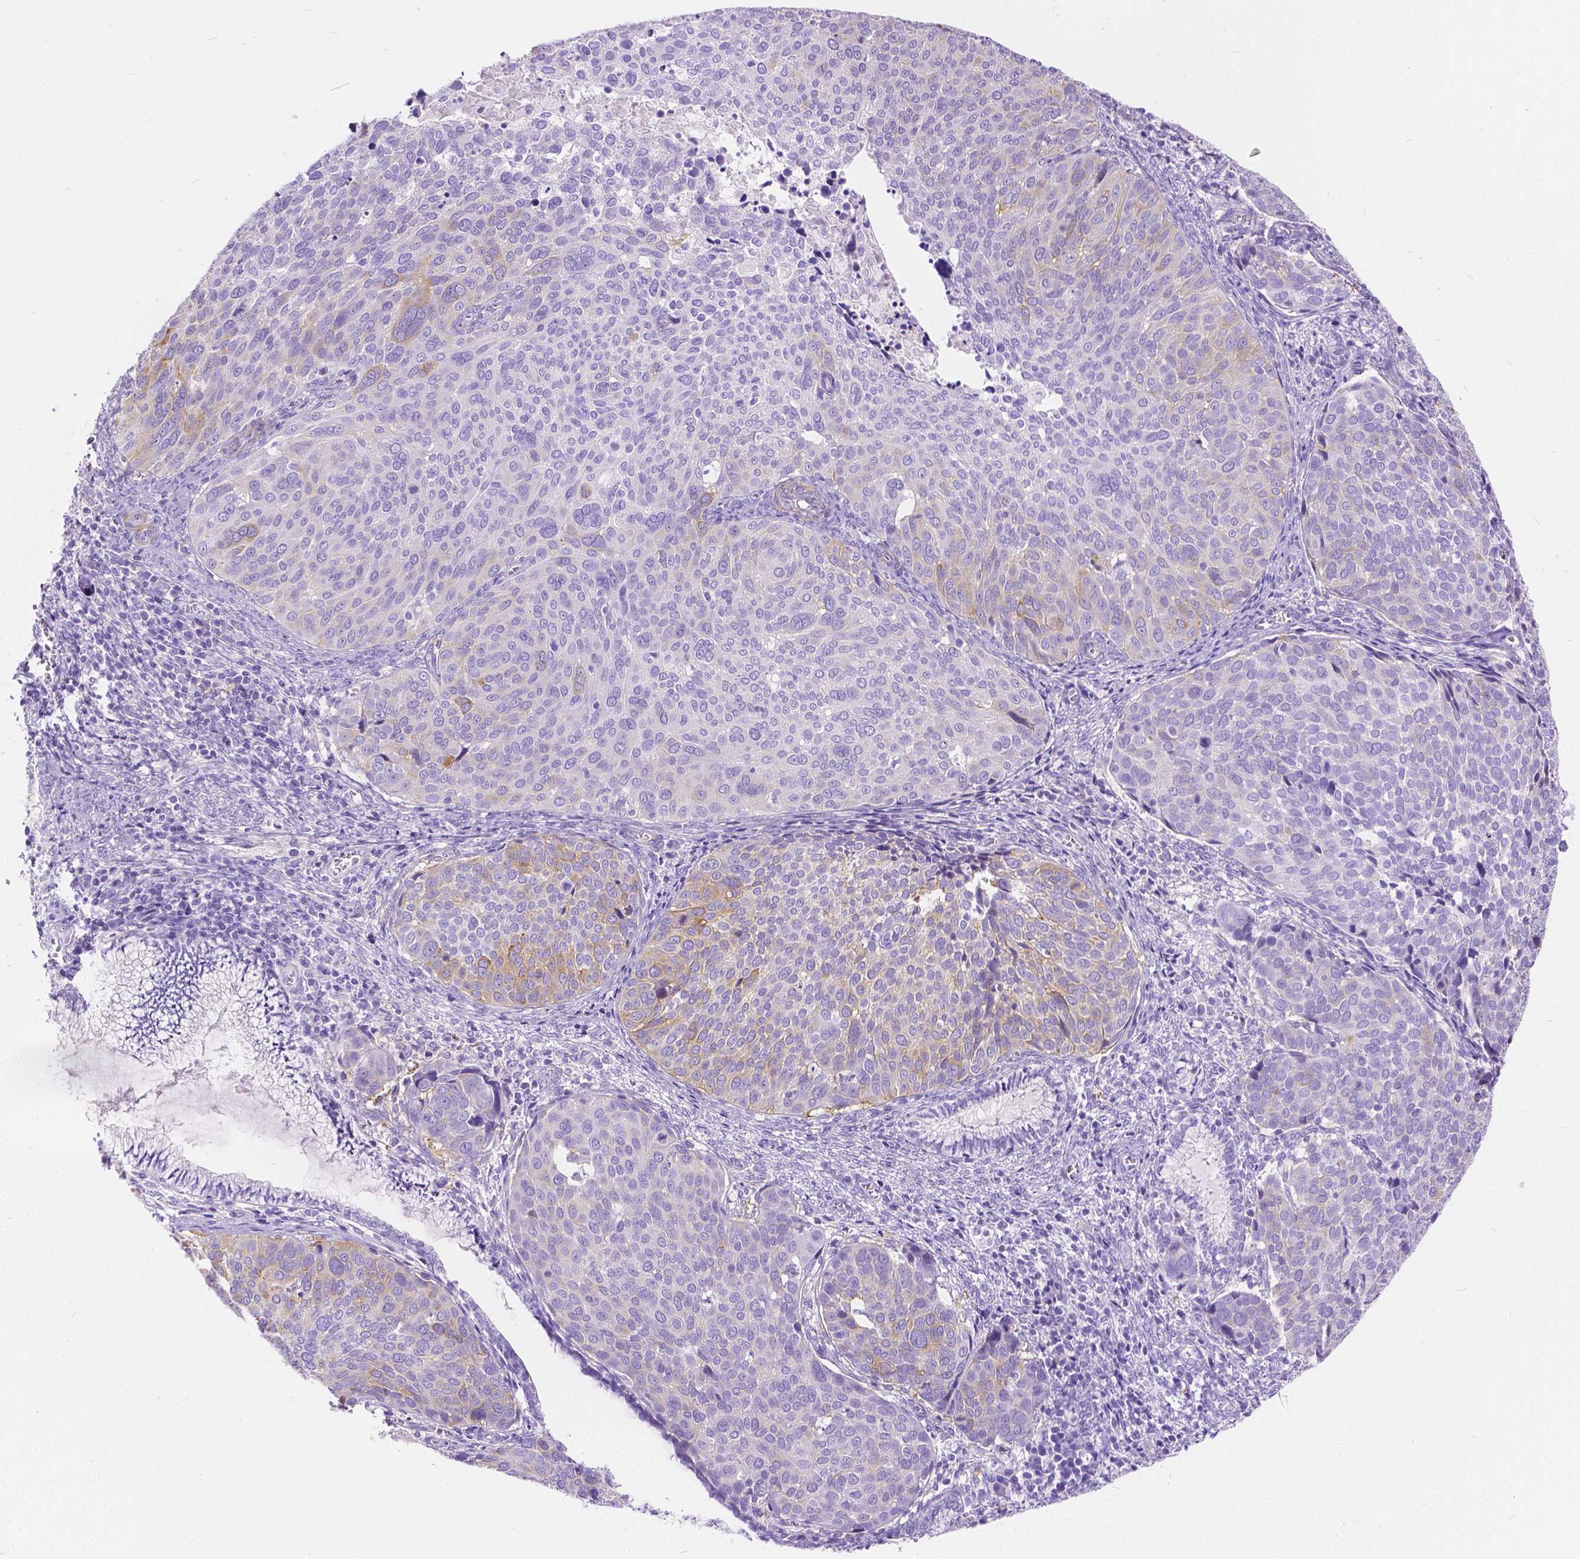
{"staining": {"intensity": "weak", "quantity": "<25%", "location": "cytoplasmic/membranous"}, "tissue": "cervical cancer", "cell_type": "Tumor cells", "image_type": "cancer", "snomed": [{"axis": "morphology", "description": "Squamous cell carcinoma, NOS"}, {"axis": "topography", "description": "Cervix"}], "caption": "DAB immunohistochemical staining of human cervical cancer reveals no significant staining in tumor cells.", "gene": "CHRM1", "patient": {"sex": "female", "age": 39}}